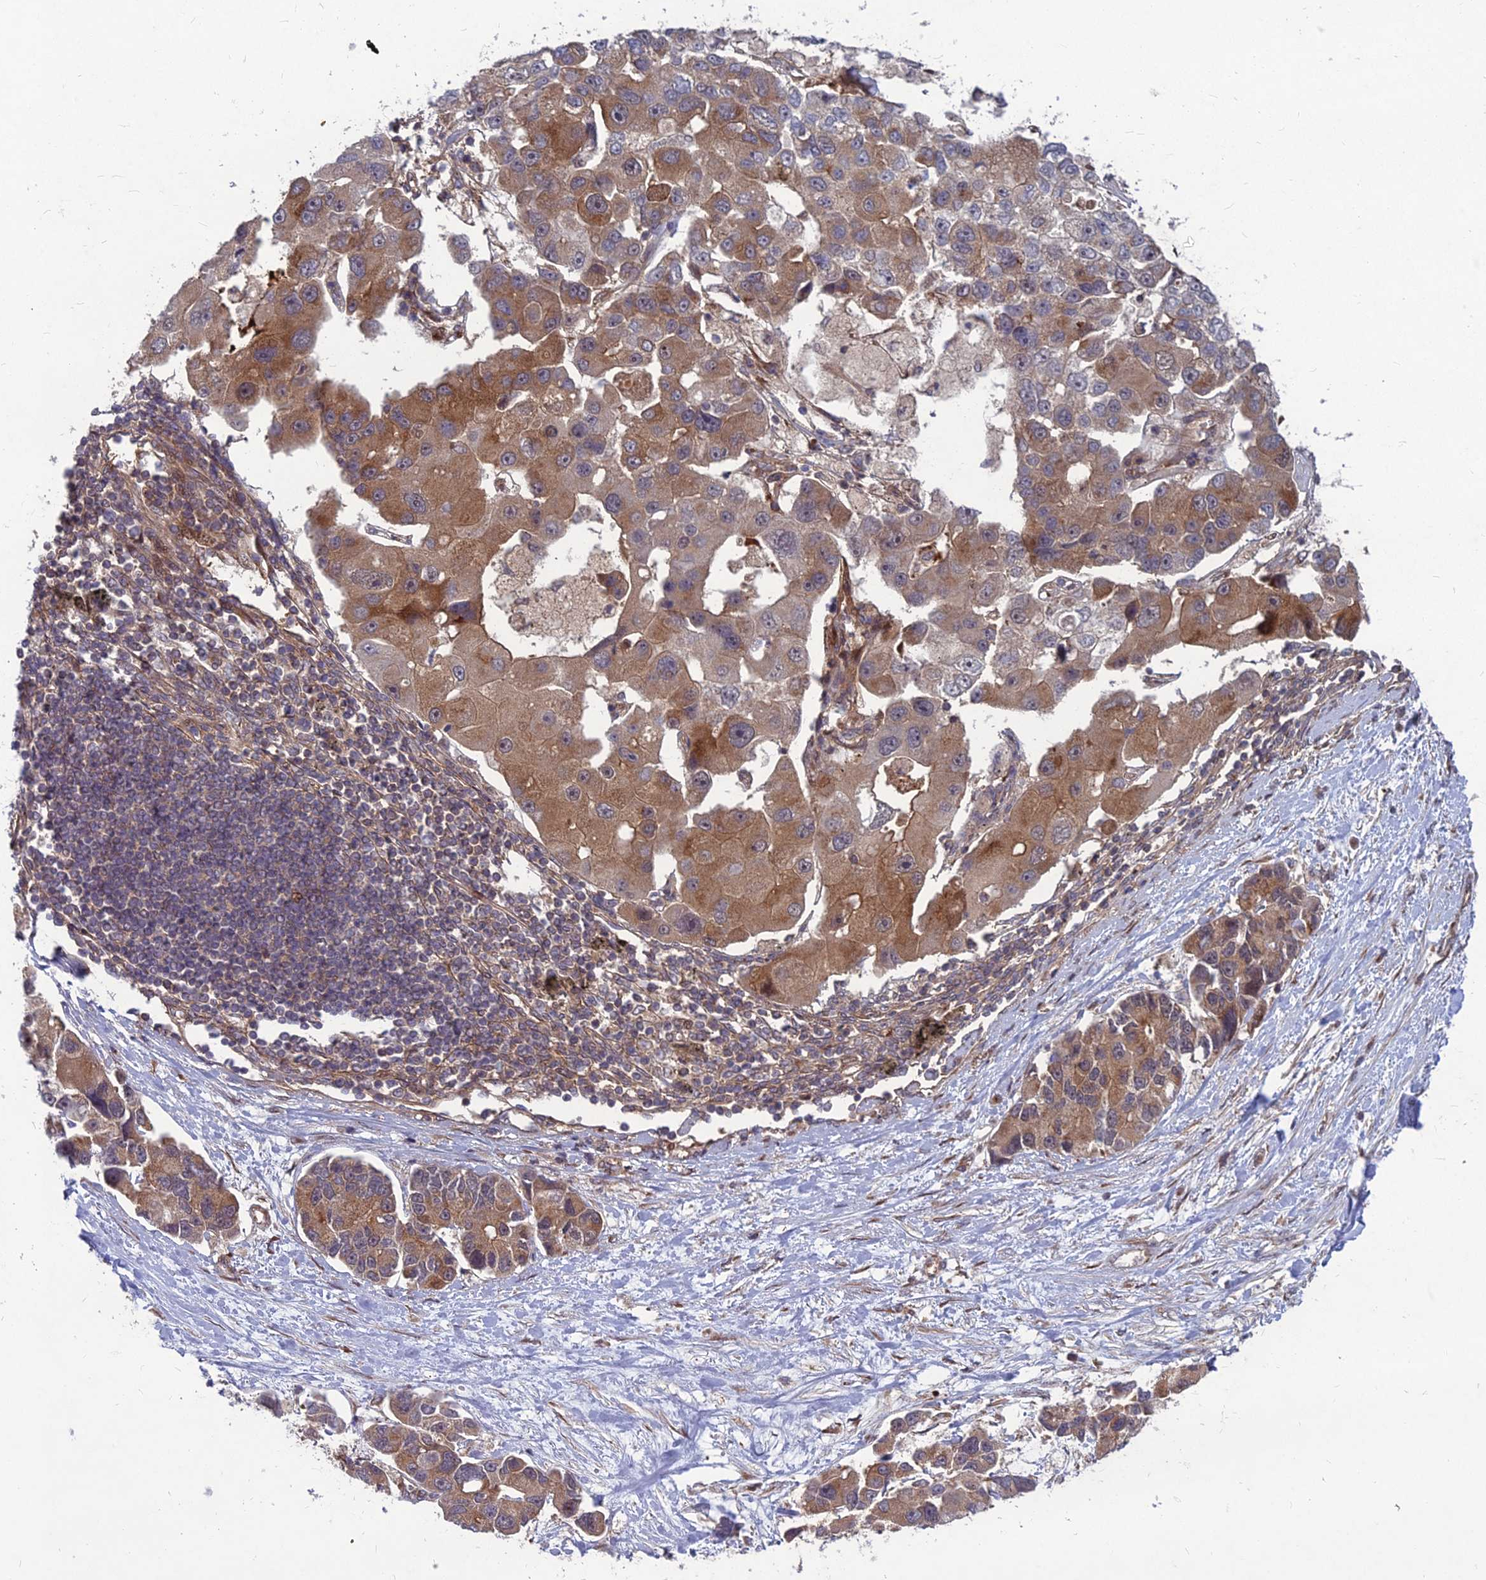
{"staining": {"intensity": "moderate", "quantity": "25%-75%", "location": "cytoplasmic/membranous"}, "tissue": "lung cancer", "cell_type": "Tumor cells", "image_type": "cancer", "snomed": [{"axis": "morphology", "description": "Adenocarcinoma, NOS"}, {"axis": "topography", "description": "Lung"}], "caption": "A medium amount of moderate cytoplasmic/membranous staining is present in approximately 25%-75% of tumor cells in adenocarcinoma (lung) tissue.", "gene": "MFSD8", "patient": {"sex": "female", "age": 54}}